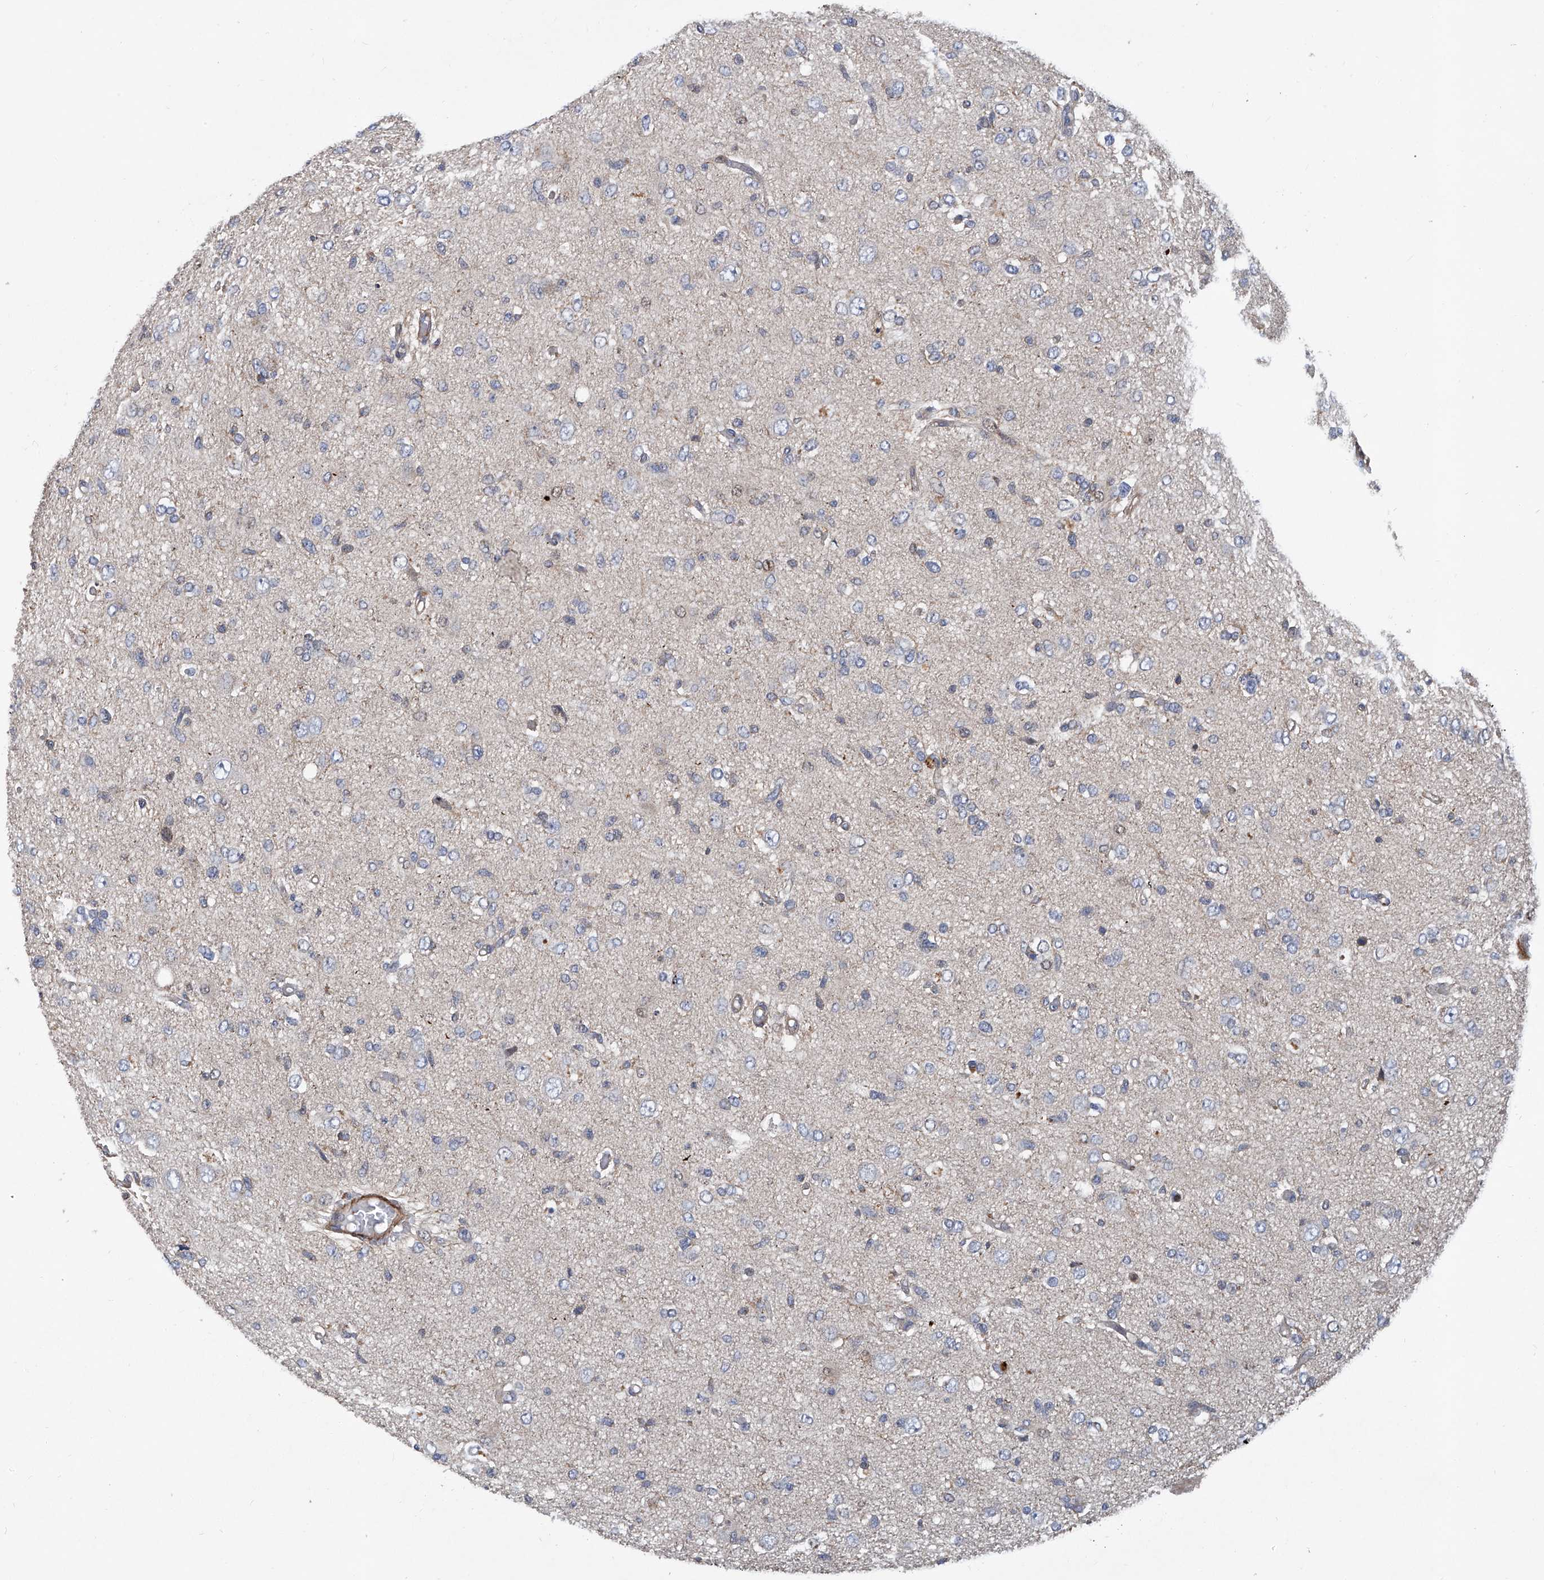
{"staining": {"intensity": "negative", "quantity": "none", "location": "none"}, "tissue": "glioma", "cell_type": "Tumor cells", "image_type": "cancer", "snomed": [{"axis": "morphology", "description": "Glioma, malignant, High grade"}, {"axis": "topography", "description": "Brain"}], "caption": "This is an immunohistochemistry micrograph of glioma. There is no expression in tumor cells.", "gene": "NT5C3A", "patient": {"sex": "female", "age": 59}}